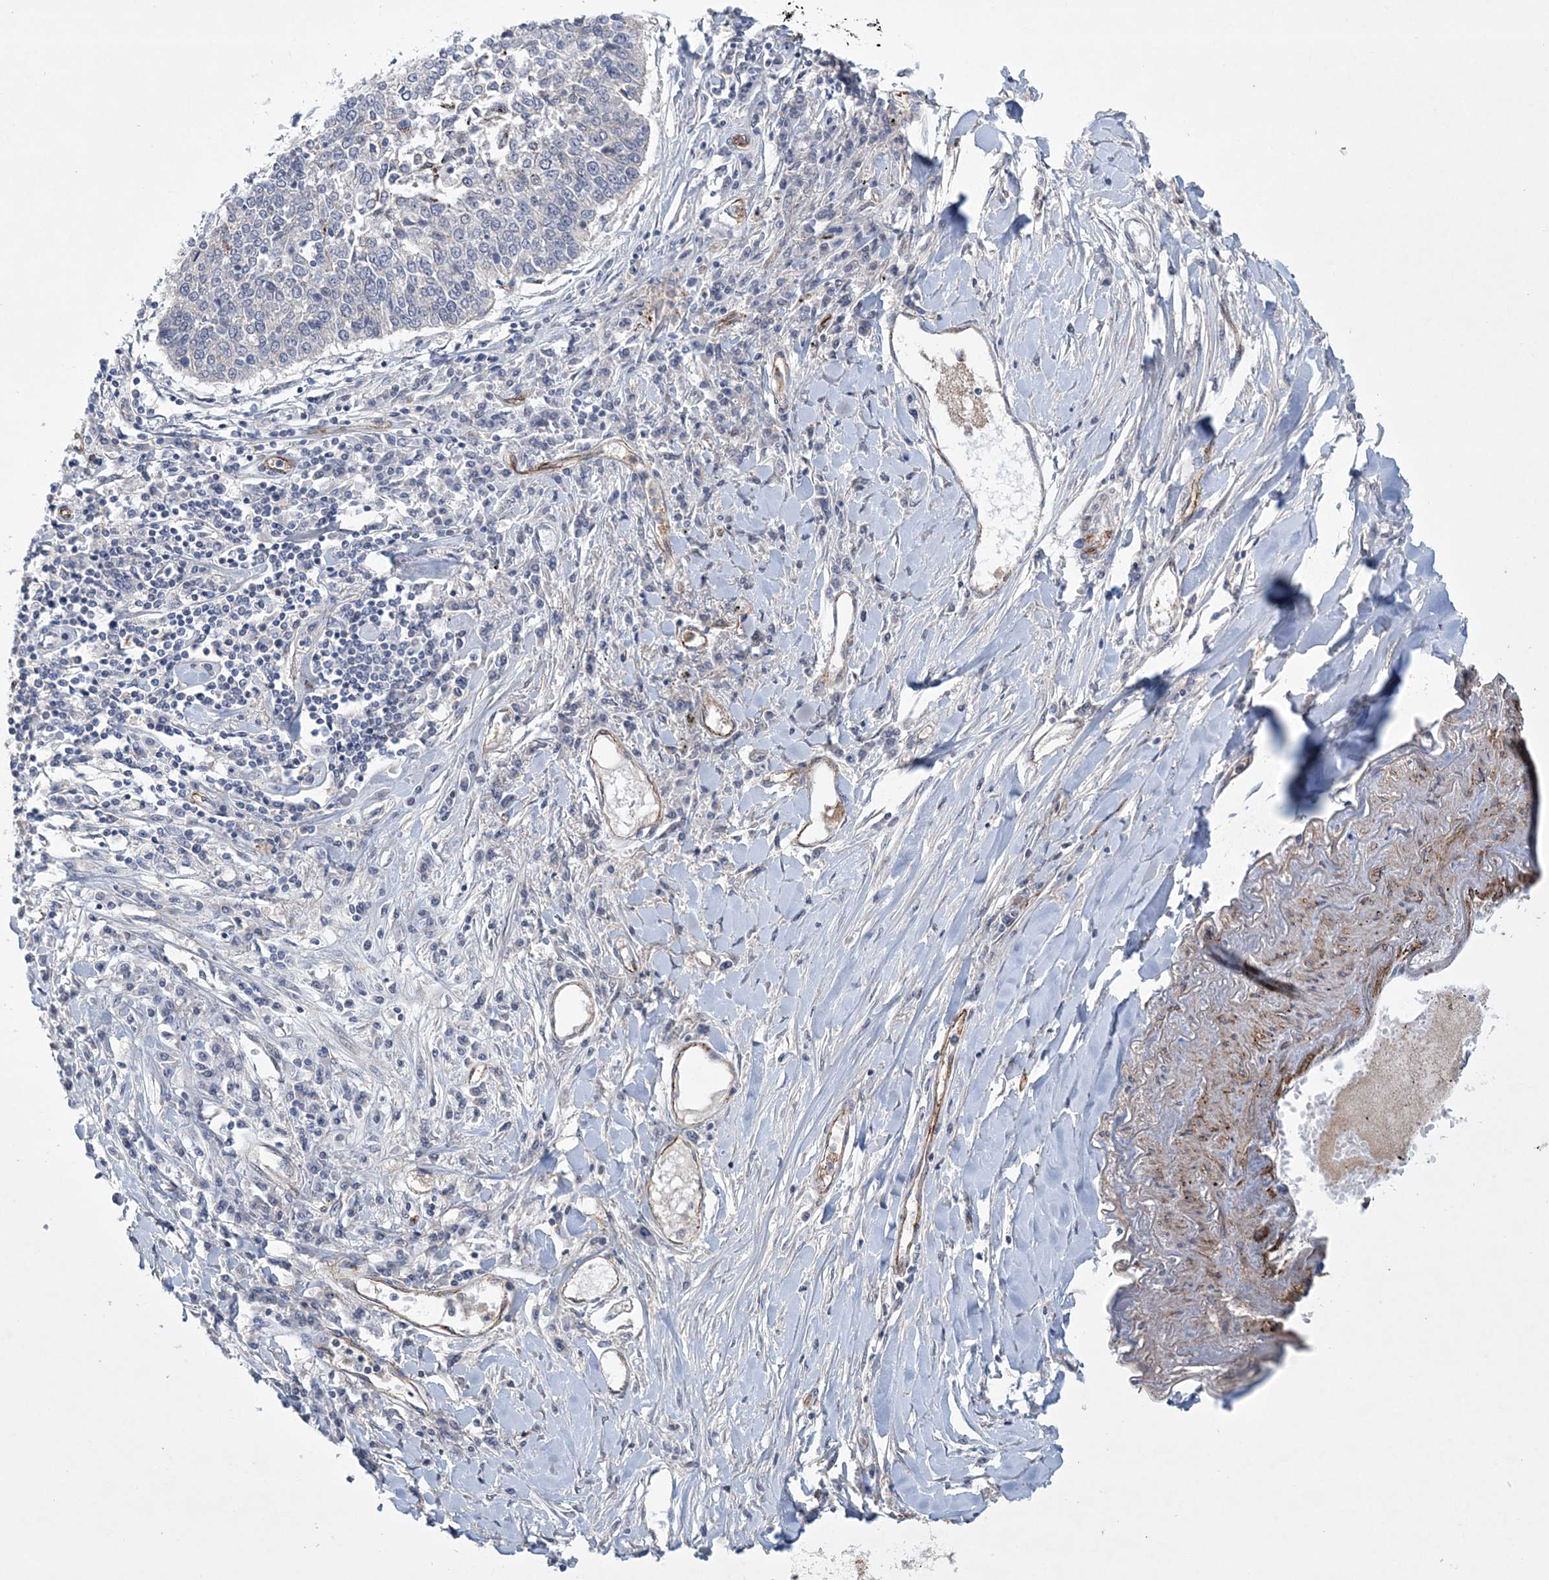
{"staining": {"intensity": "negative", "quantity": "none", "location": "none"}, "tissue": "lung cancer", "cell_type": "Tumor cells", "image_type": "cancer", "snomed": [{"axis": "morphology", "description": "Normal tissue, NOS"}, {"axis": "morphology", "description": "Squamous cell carcinoma, NOS"}, {"axis": "topography", "description": "Cartilage tissue"}, {"axis": "topography", "description": "Bronchus"}, {"axis": "topography", "description": "Lung"}, {"axis": "topography", "description": "Peripheral nerve tissue"}], "caption": "DAB immunohistochemical staining of lung squamous cell carcinoma reveals no significant staining in tumor cells.", "gene": "DPCD", "patient": {"sex": "female", "age": 49}}